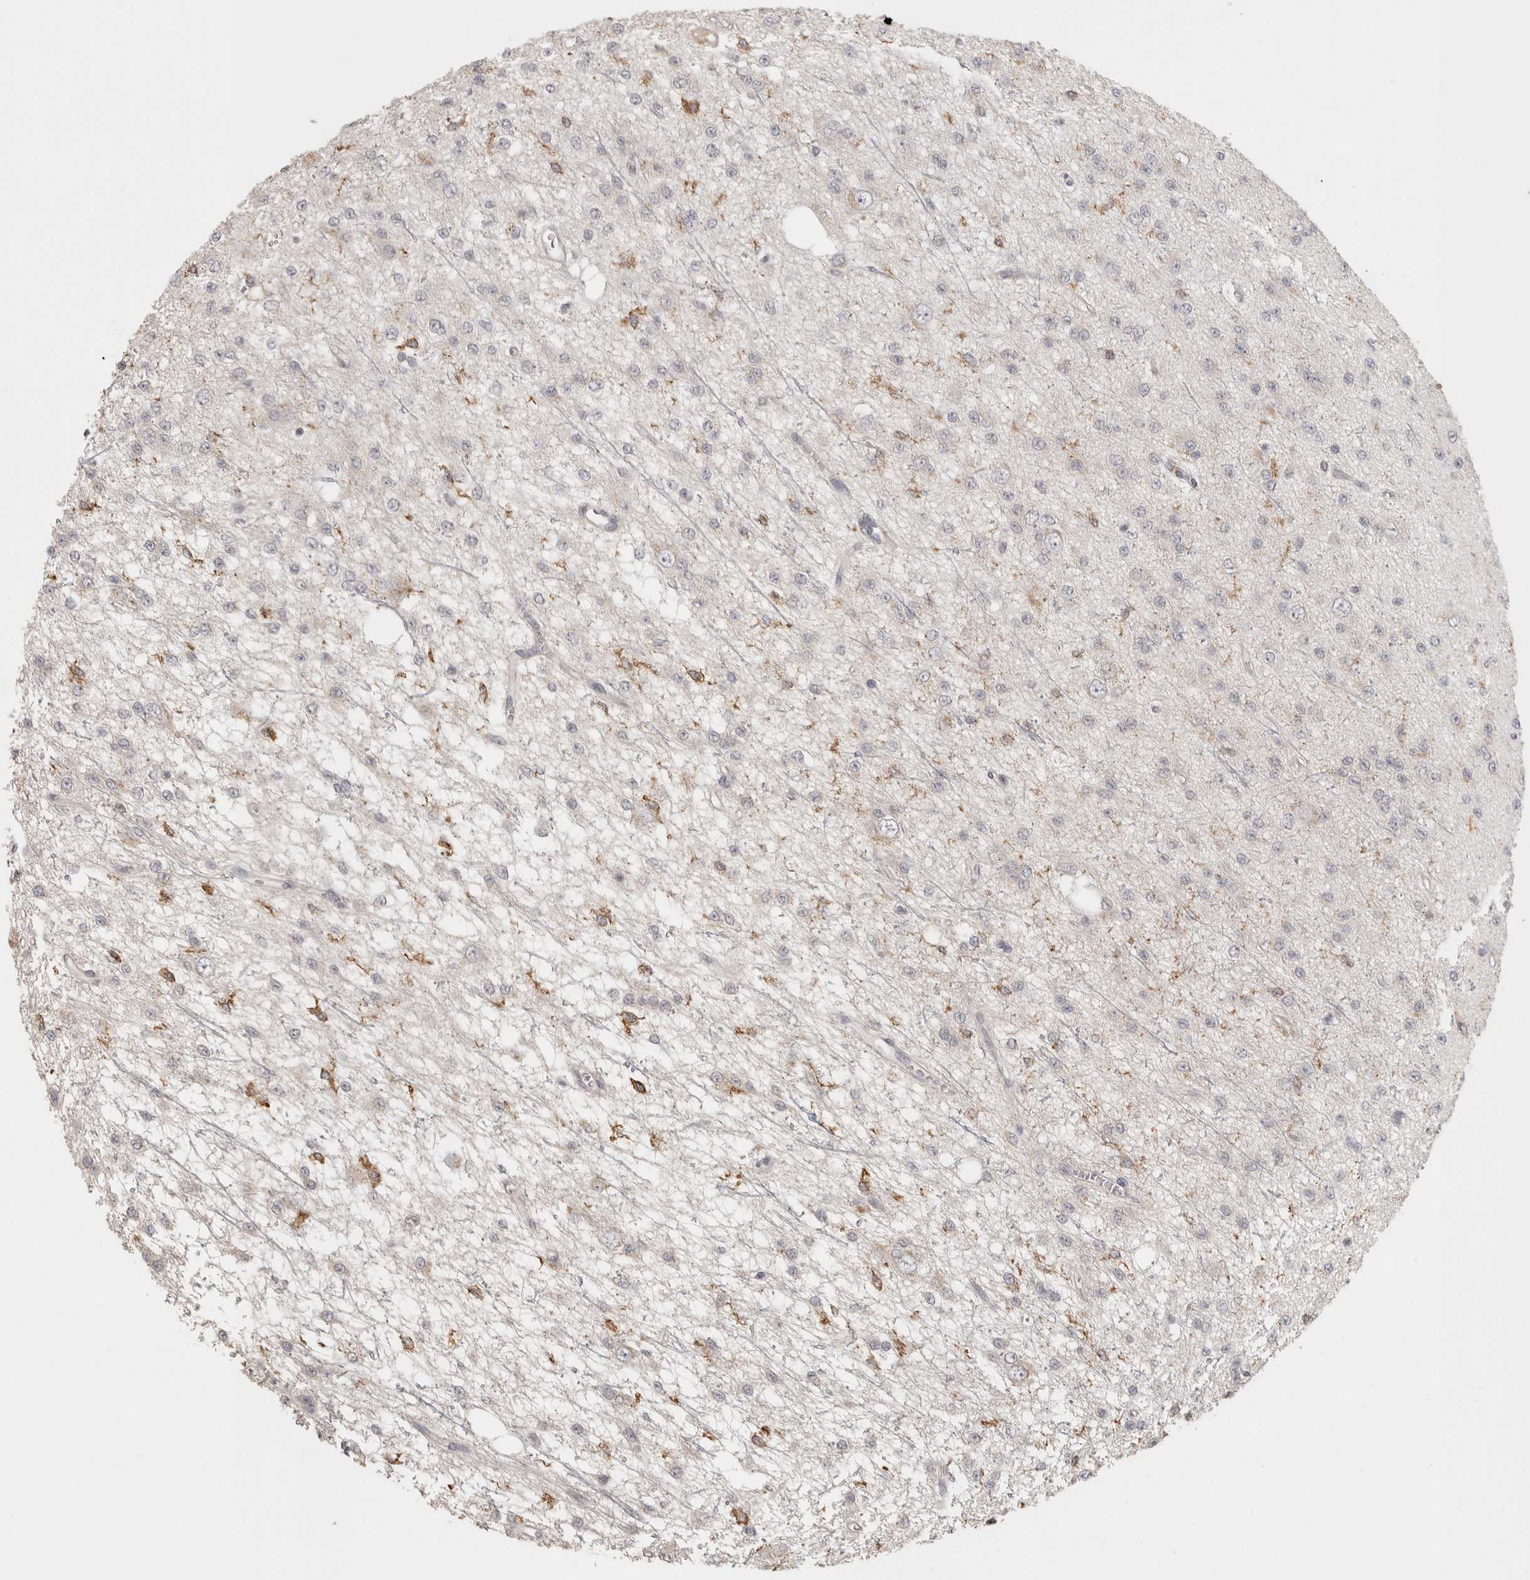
{"staining": {"intensity": "negative", "quantity": "none", "location": "none"}, "tissue": "glioma", "cell_type": "Tumor cells", "image_type": "cancer", "snomed": [{"axis": "morphology", "description": "Glioma, malignant, Low grade"}, {"axis": "topography", "description": "Brain"}], "caption": "Photomicrograph shows no protein positivity in tumor cells of malignant glioma (low-grade) tissue. (Brightfield microscopy of DAB immunohistochemistry at high magnification).", "gene": "HAVCR2", "patient": {"sex": "male", "age": 38}}